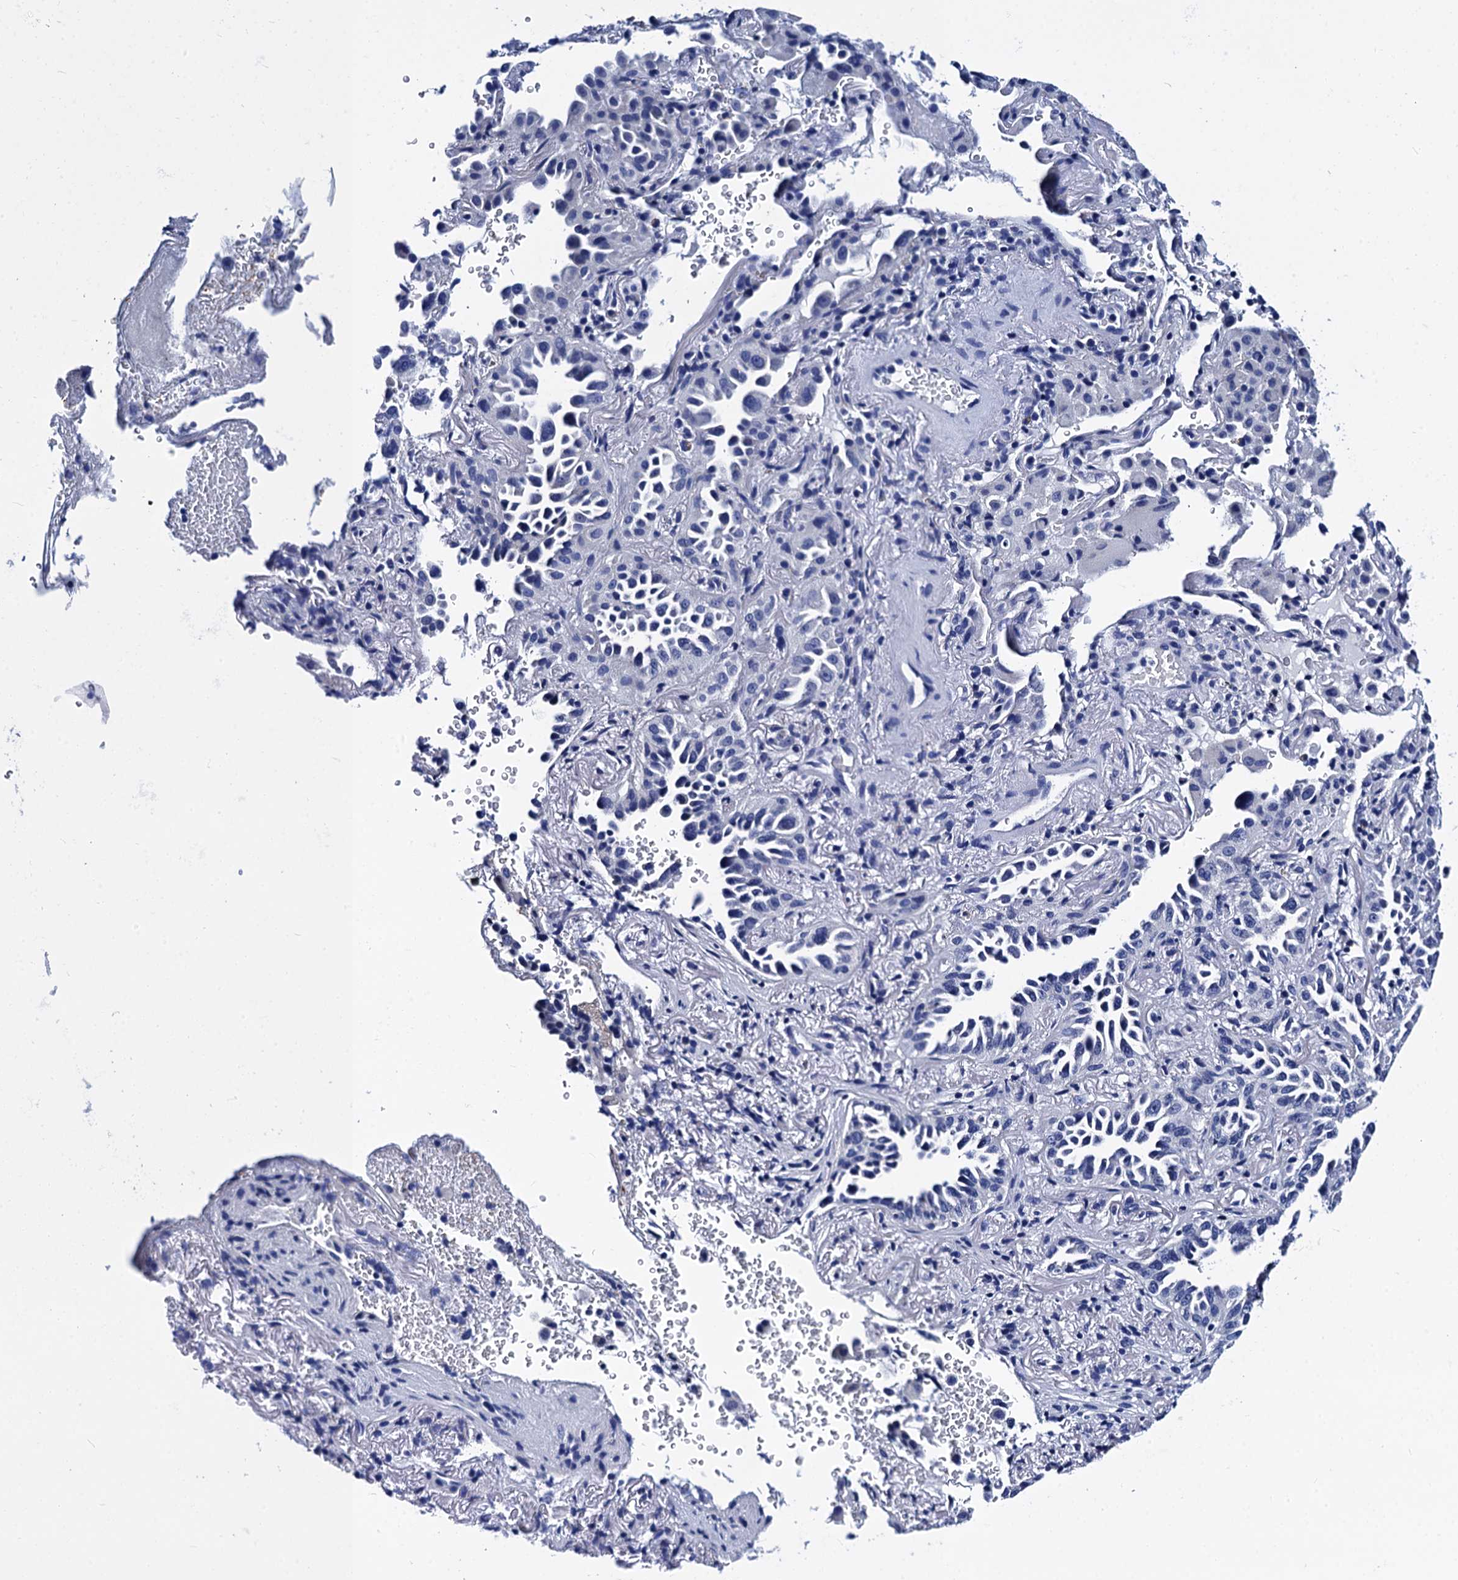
{"staining": {"intensity": "negative", "quantity": "none", "location": "none"}, "tissue": "lung cancer", "cell_type": "Tumor cells", "image_type": "cancer", "snomed": [{"axis": "morphology", "description": "Adenocarcinoma, NOS"}, {"axis": "topography", "description": "Lung"}], "caption": "Tumor cells show no significant expression in adenocarcinoma (lung).", "gene": "MYBPC3", "patient": {"sex": "female", "age": 69}}